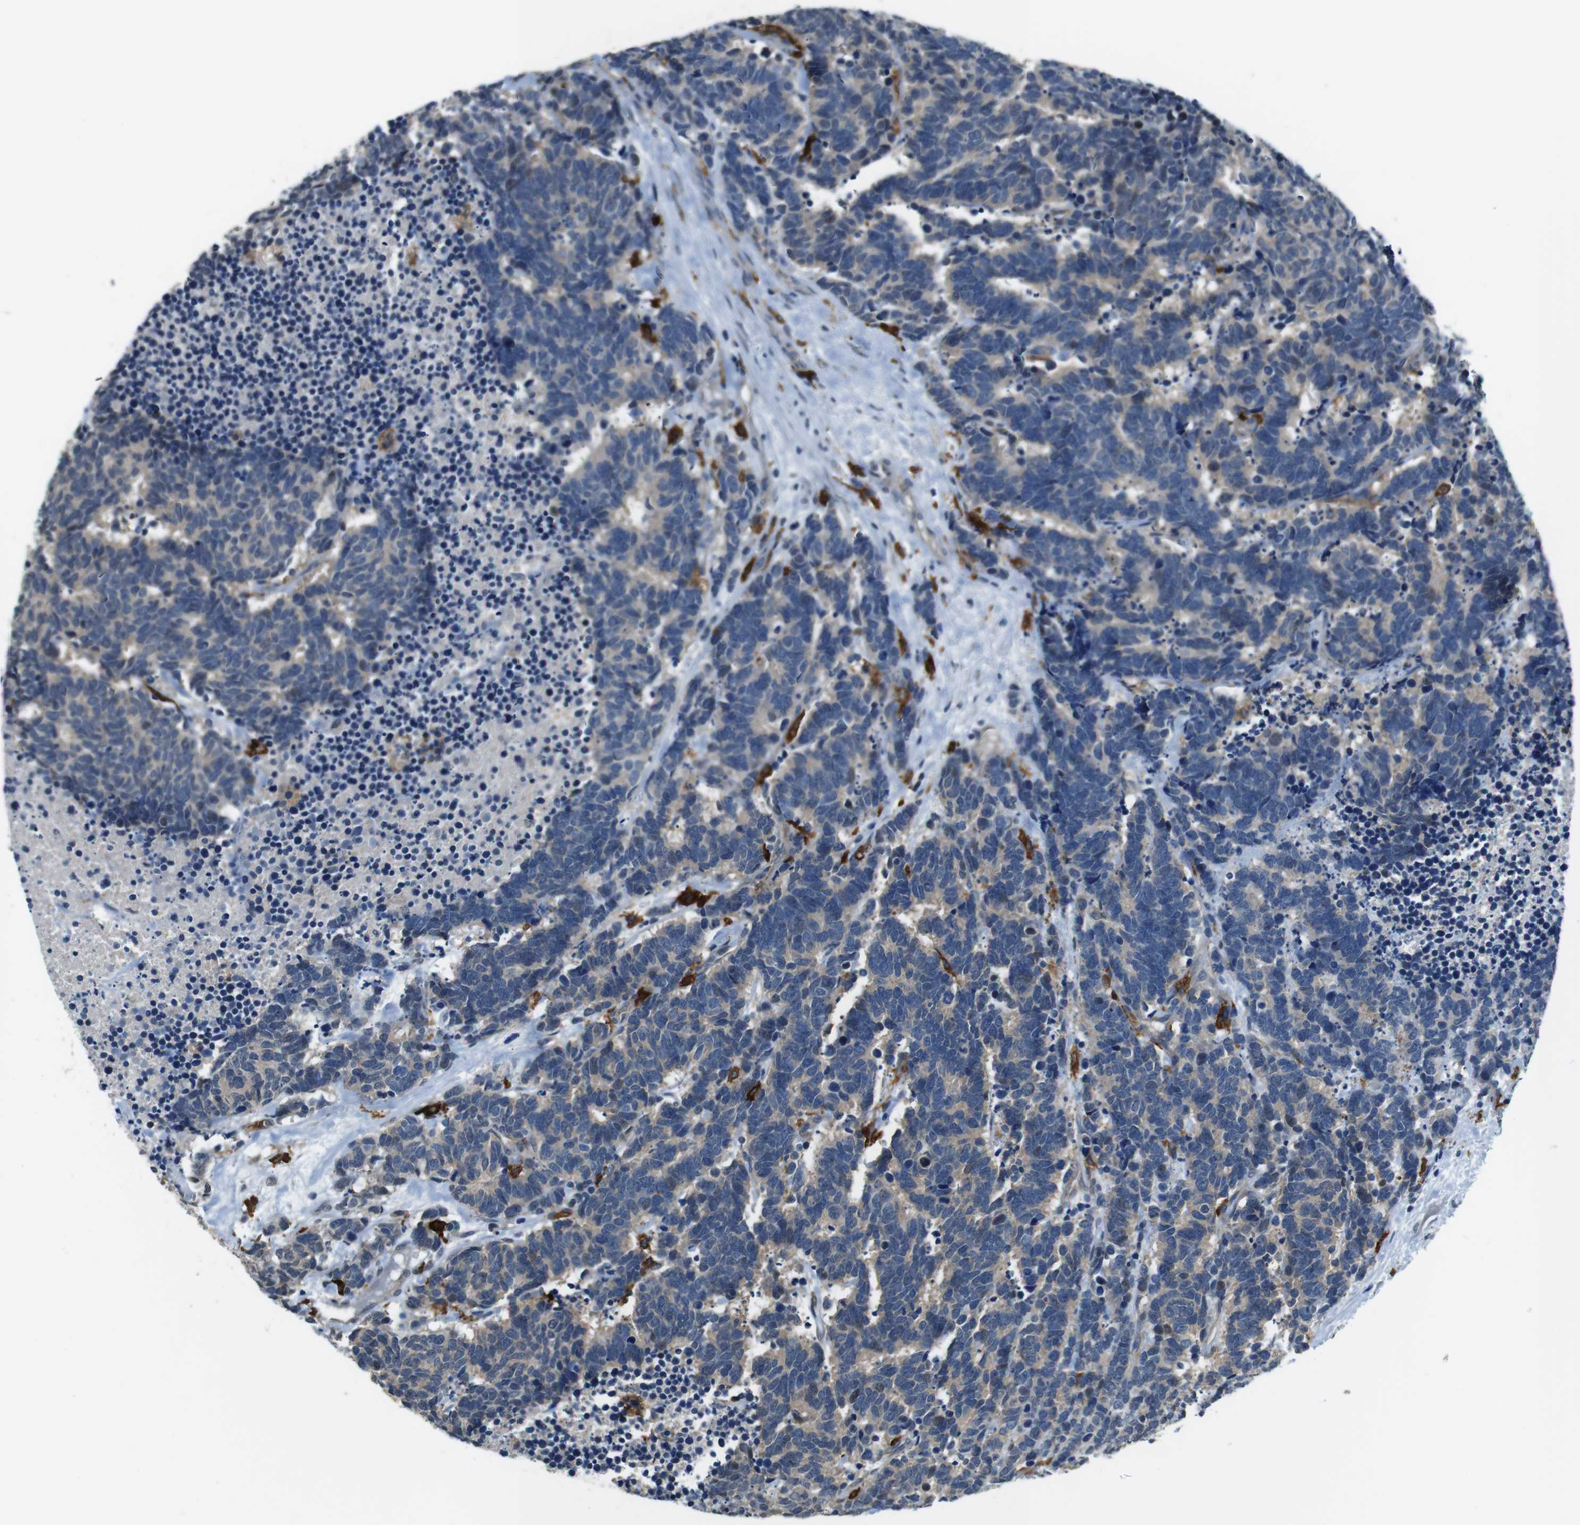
{"staining": {"intensity": "weak", "quantity": "<25%", "location": "cytoplasmic/membranous"}, "tissue": "carcinoid", "cell_type": "Tumor cells", "image_type": "cancer", "snomed": [{"axis": "morphology", "description": "Carcinoma, NOS"}, {"axis": "morphology", "description": "Carcinoid, malignant, NOS"}, {"axis": "topography", "description": "Urinary bladder"}], "caption": "Tumor cells show no significant protein positivity in carcinoid (malignant).", "gene": "CD163L1", "patient": {"sex": "male", "age": 57}}